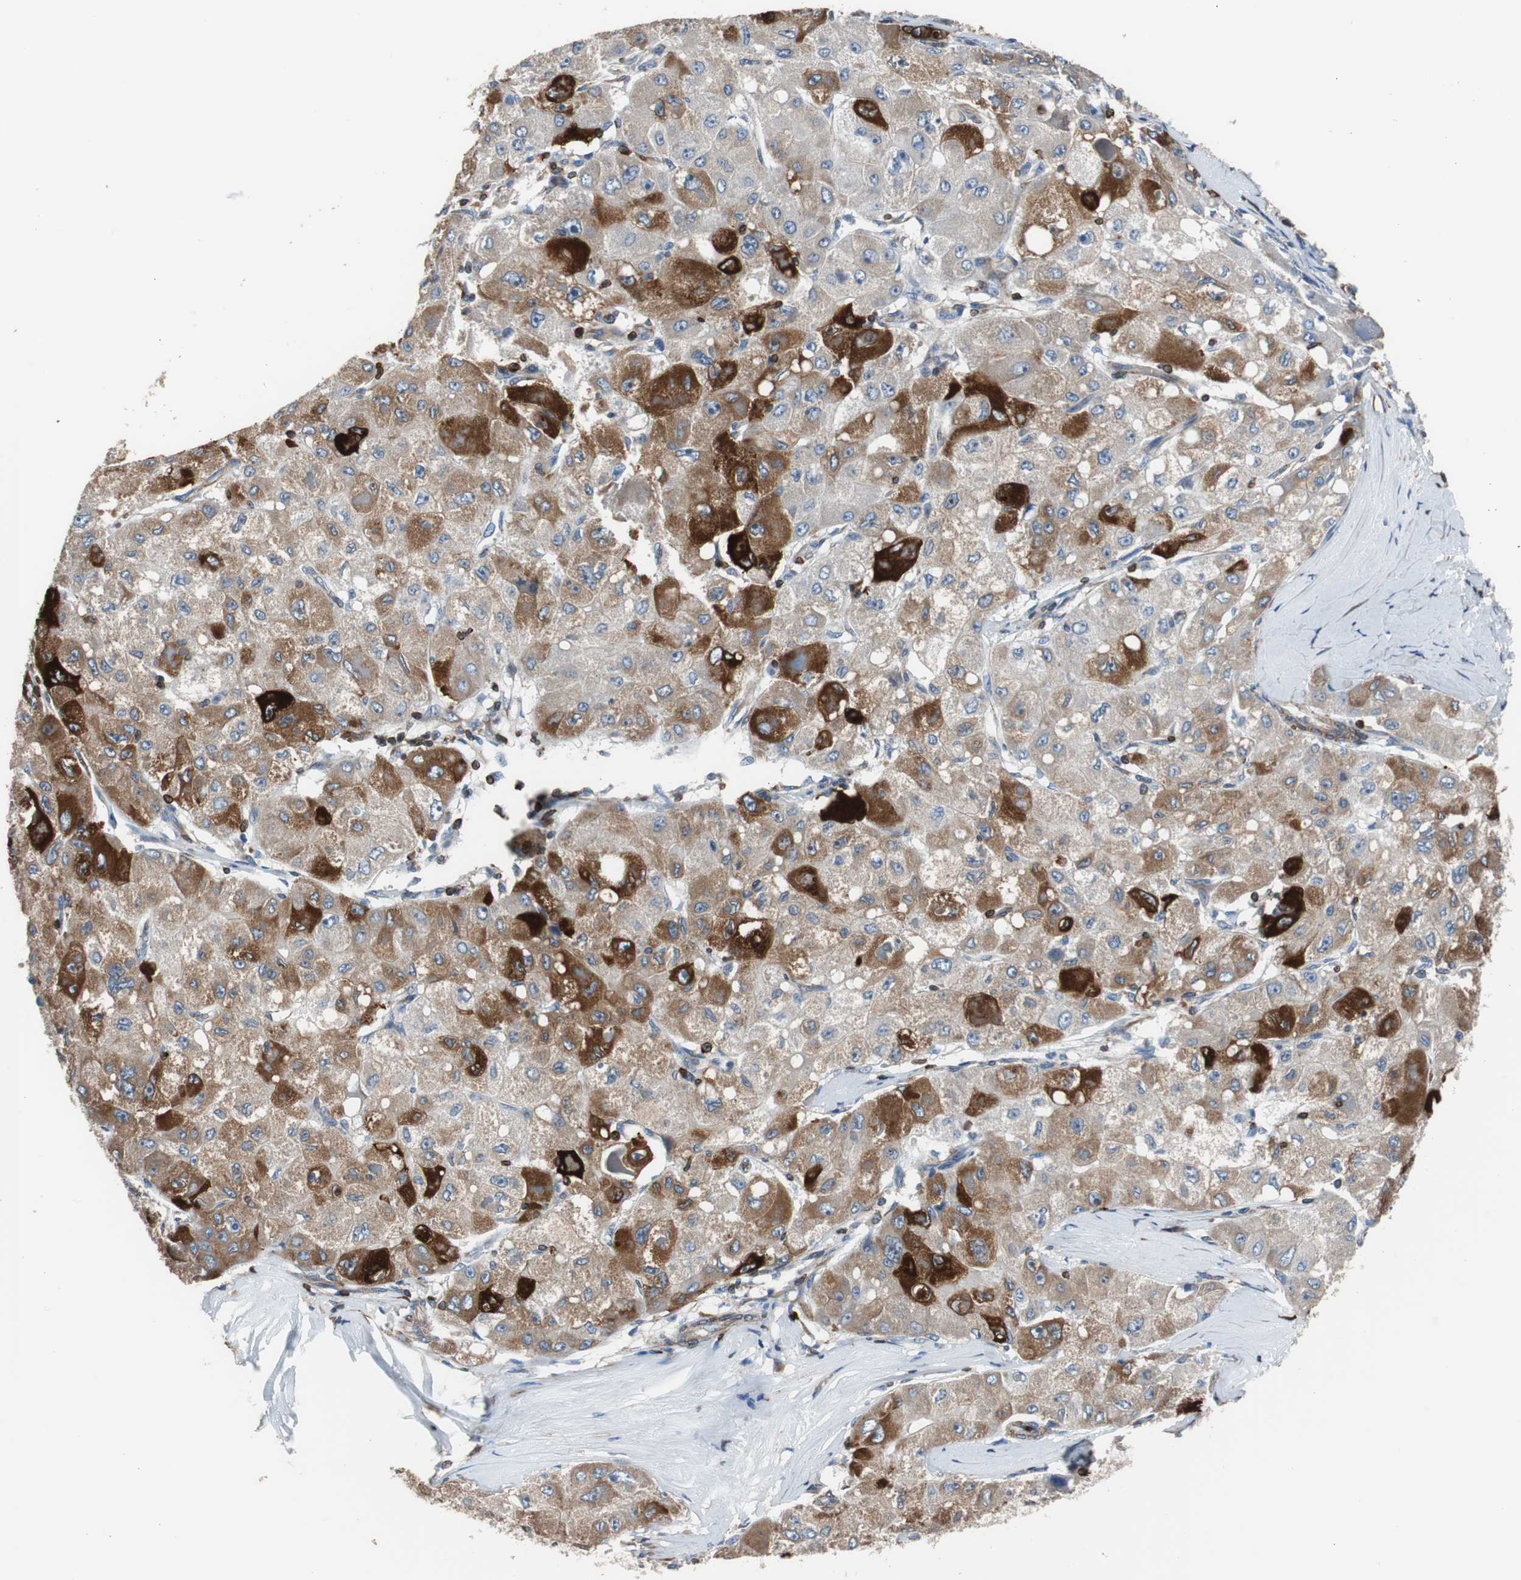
{"staining": {"intensity": "strong", "quantity": ">75%", "location": "cytoplasmic/membranous"}, "tissue": "liver cancer", "cell_type": "Tumor cells", "image_type": "cancer", "snomed": [{"axis": "morphology", "description": "Carcinoma, Hepatocellular, NOS"}, {"axis": "topography", "description": "Liver"}], "caption": "Protein analysis of liver cancer tissue exhibits strong cytoplasmic/membranous positivity in approximately >75% of tumor cells.", "gene": "PBXIP1", "patient": {"sex": "male", "age": 80}}